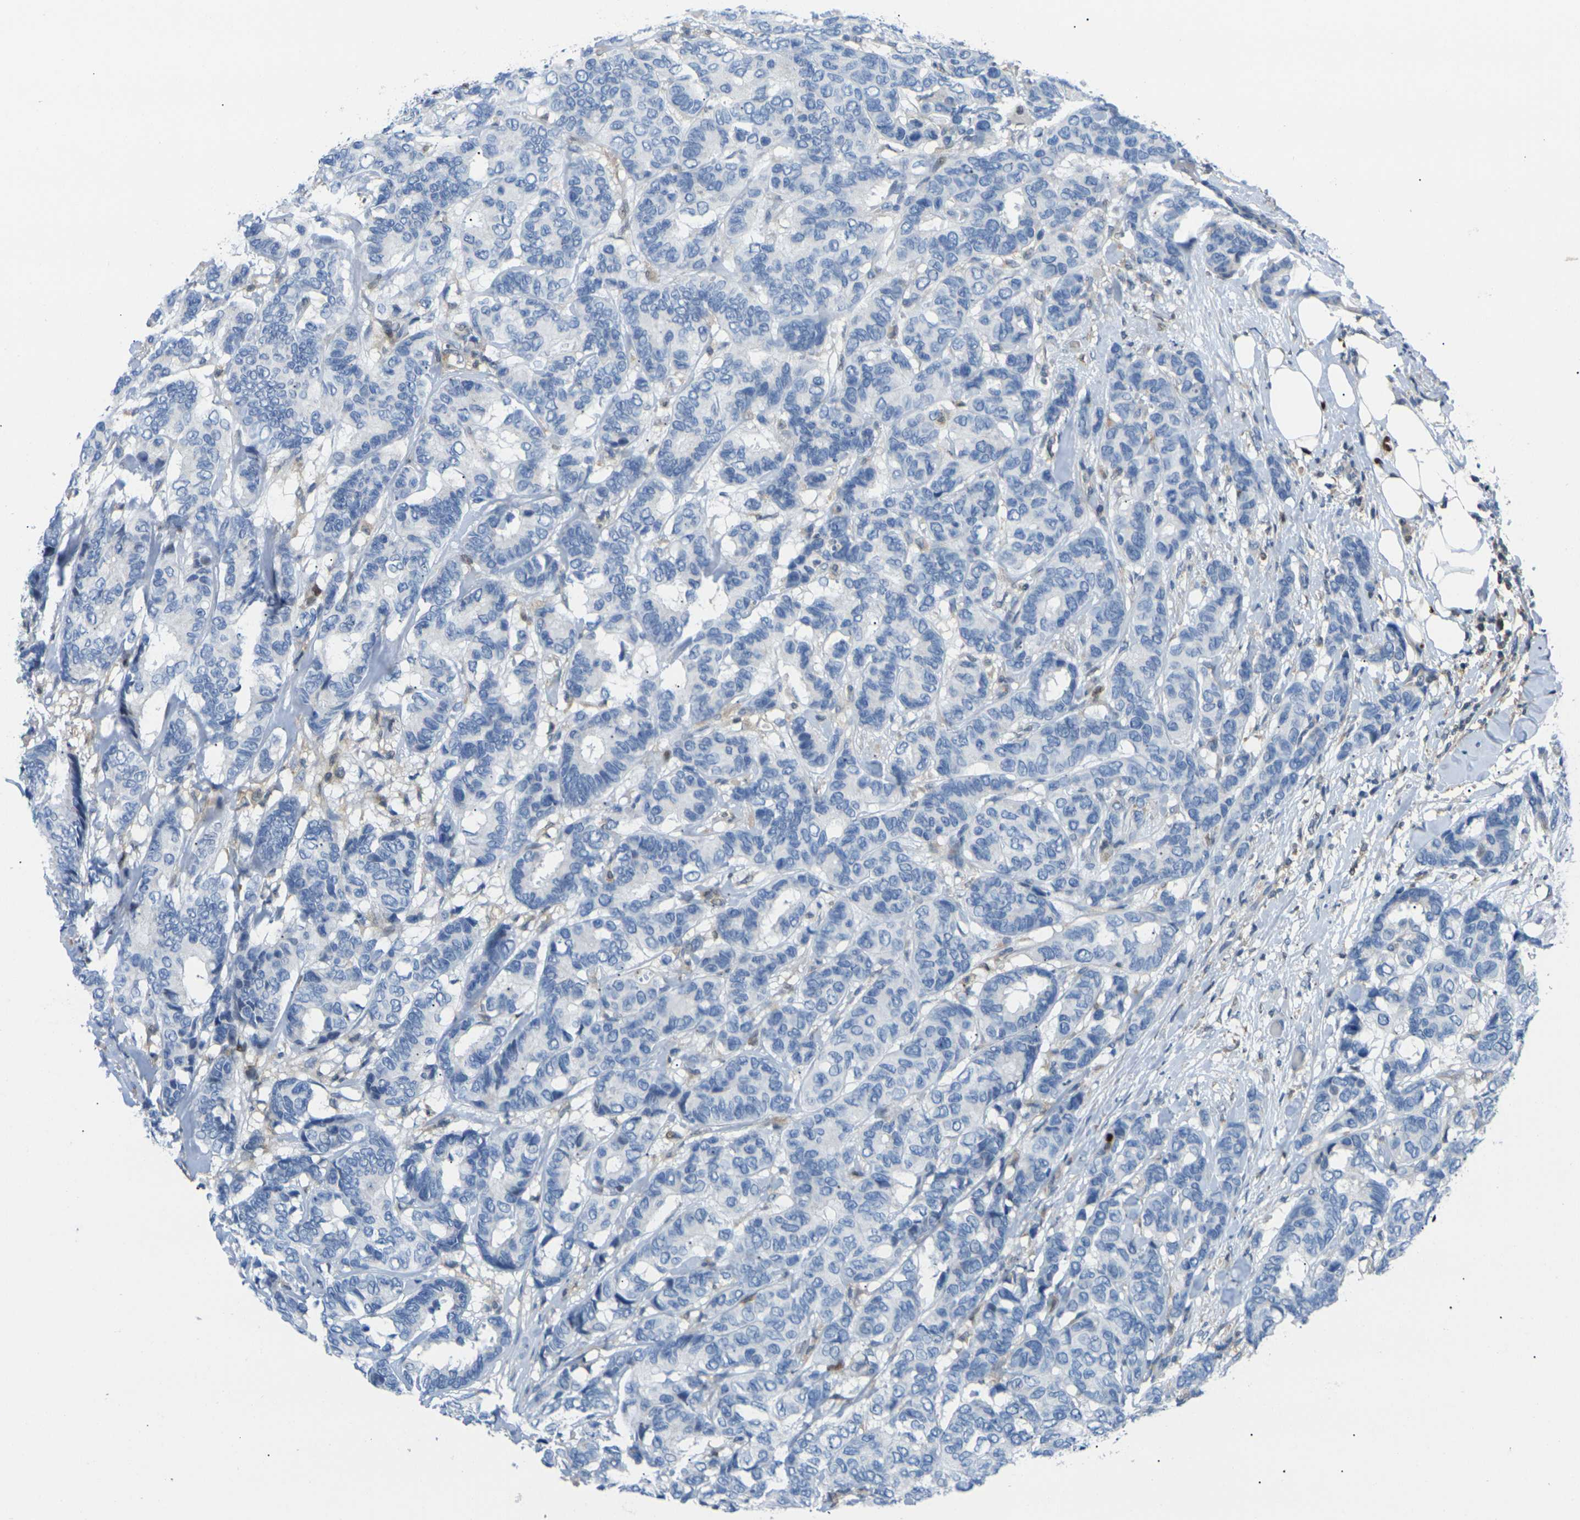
{"staining": {"intensity": "negative", "quantity": "none", "location": "none"}, "tissue": "breast cancer", "cell_type": "Tumor cells", "image_type": "cancer", "snomed": [{"axis": "morphology", "description": "Duct carcinoma"}, {"axis": "topography", "description": "Breast"}], "caption": "Tumor cells are negative for brown protein staining in breast cancer.", "gene": "RPS6KA3", "patient": {"sex": "female", "age": 87}}